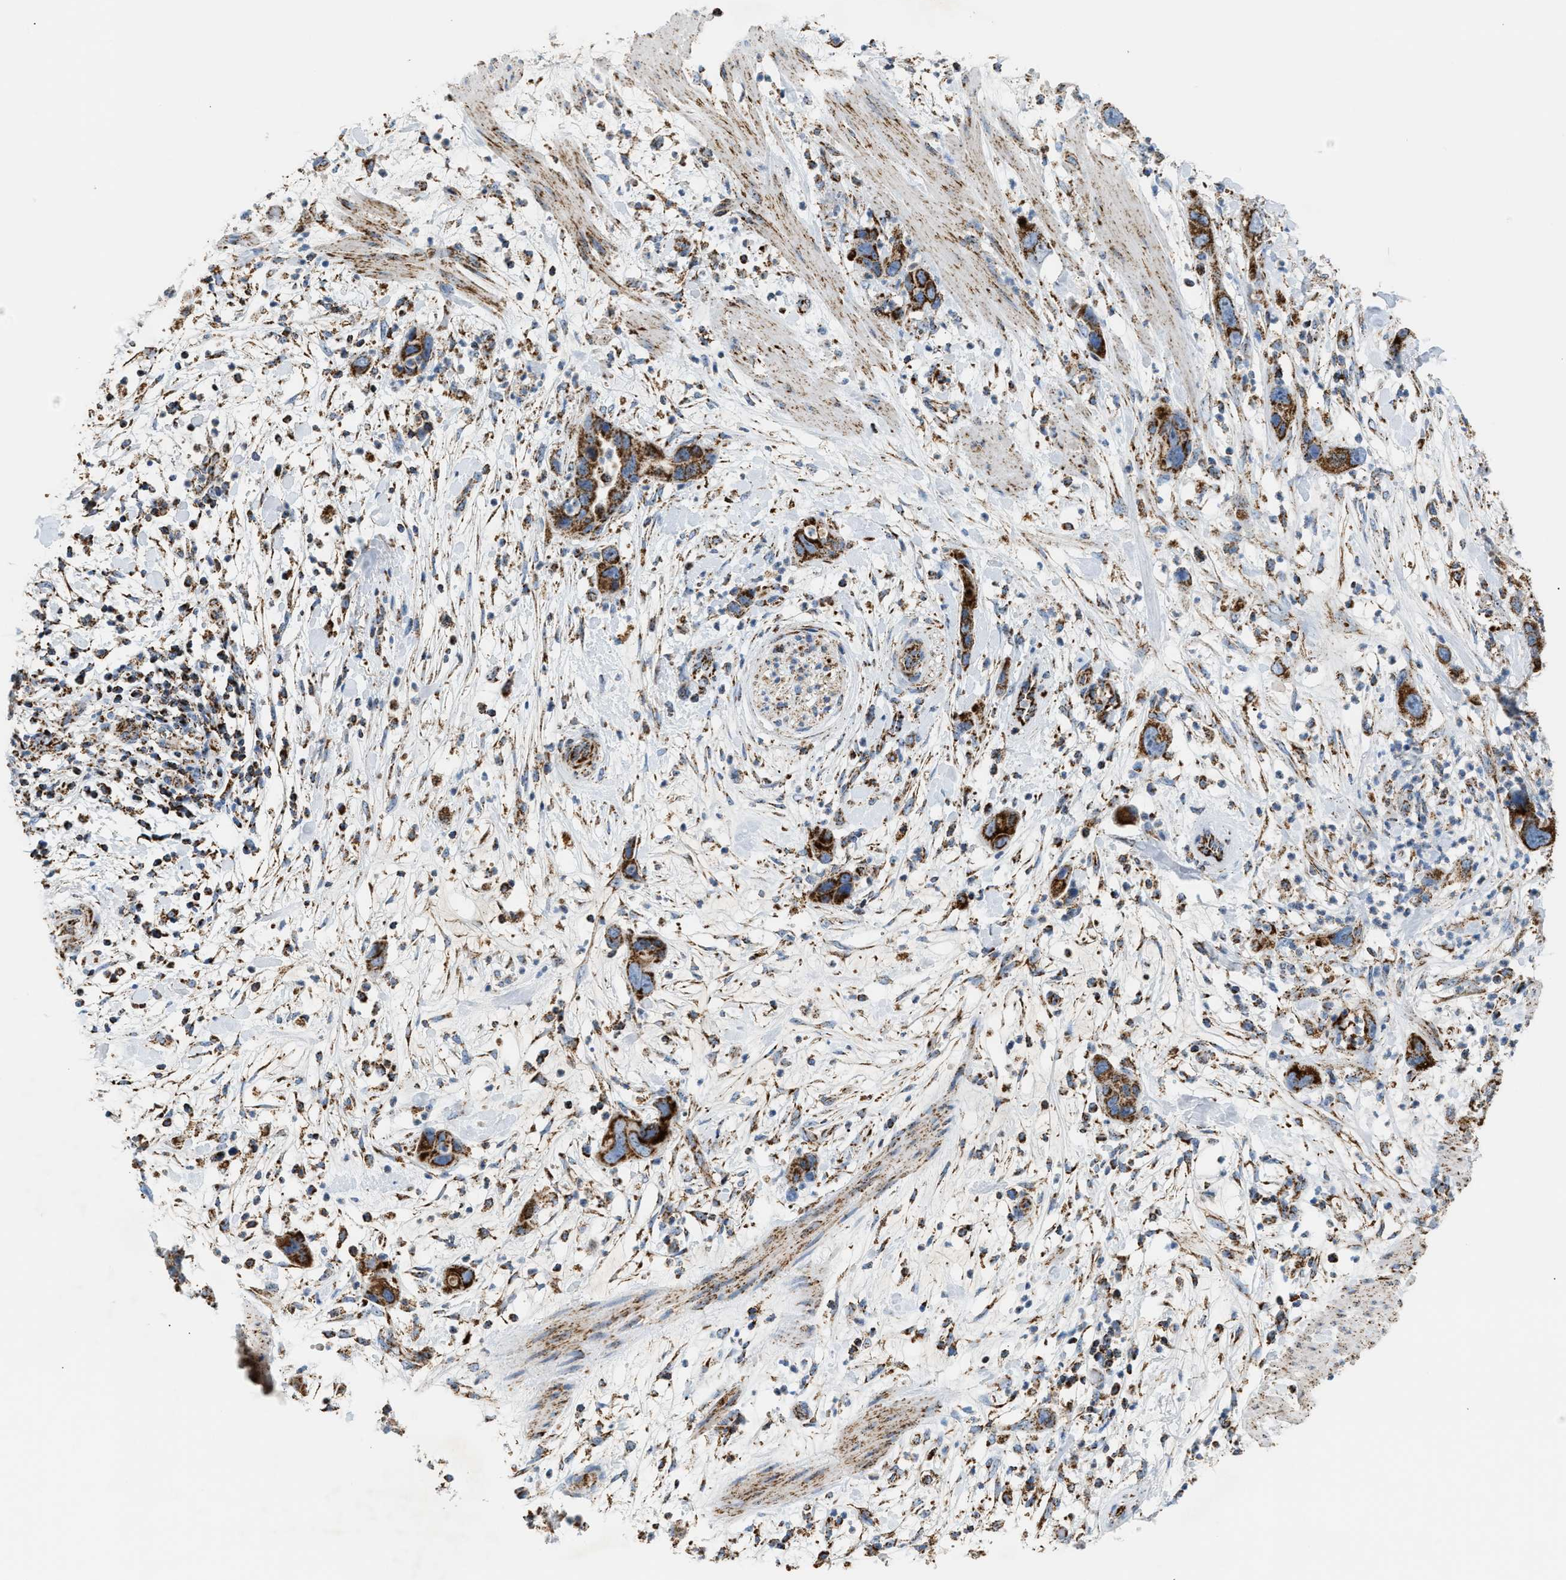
{"staining": {"intensity": "strong", "quantity": ">75%", "location": "cytoplasmic/membranous"}, "tissue": "pancreatic cancer", "cell_type": "Tumor cells", "image_type": "cancer", "snomed": [{"axis": "morphology", "description": "Adenocarcinoma, NOS"}, {"axis": "topography", "description": "Pancreas"}], "caption": "DAB (3,3'-diaminobenzidine) immunohistochemical staining of human pancreatic cancer (adenocarcinoma) displays strong cytoplasmic/membranous protein staining in about >75% of tumor cells.", "gene": "OGDH", "patient": {"sex": "female", "age": 71}}